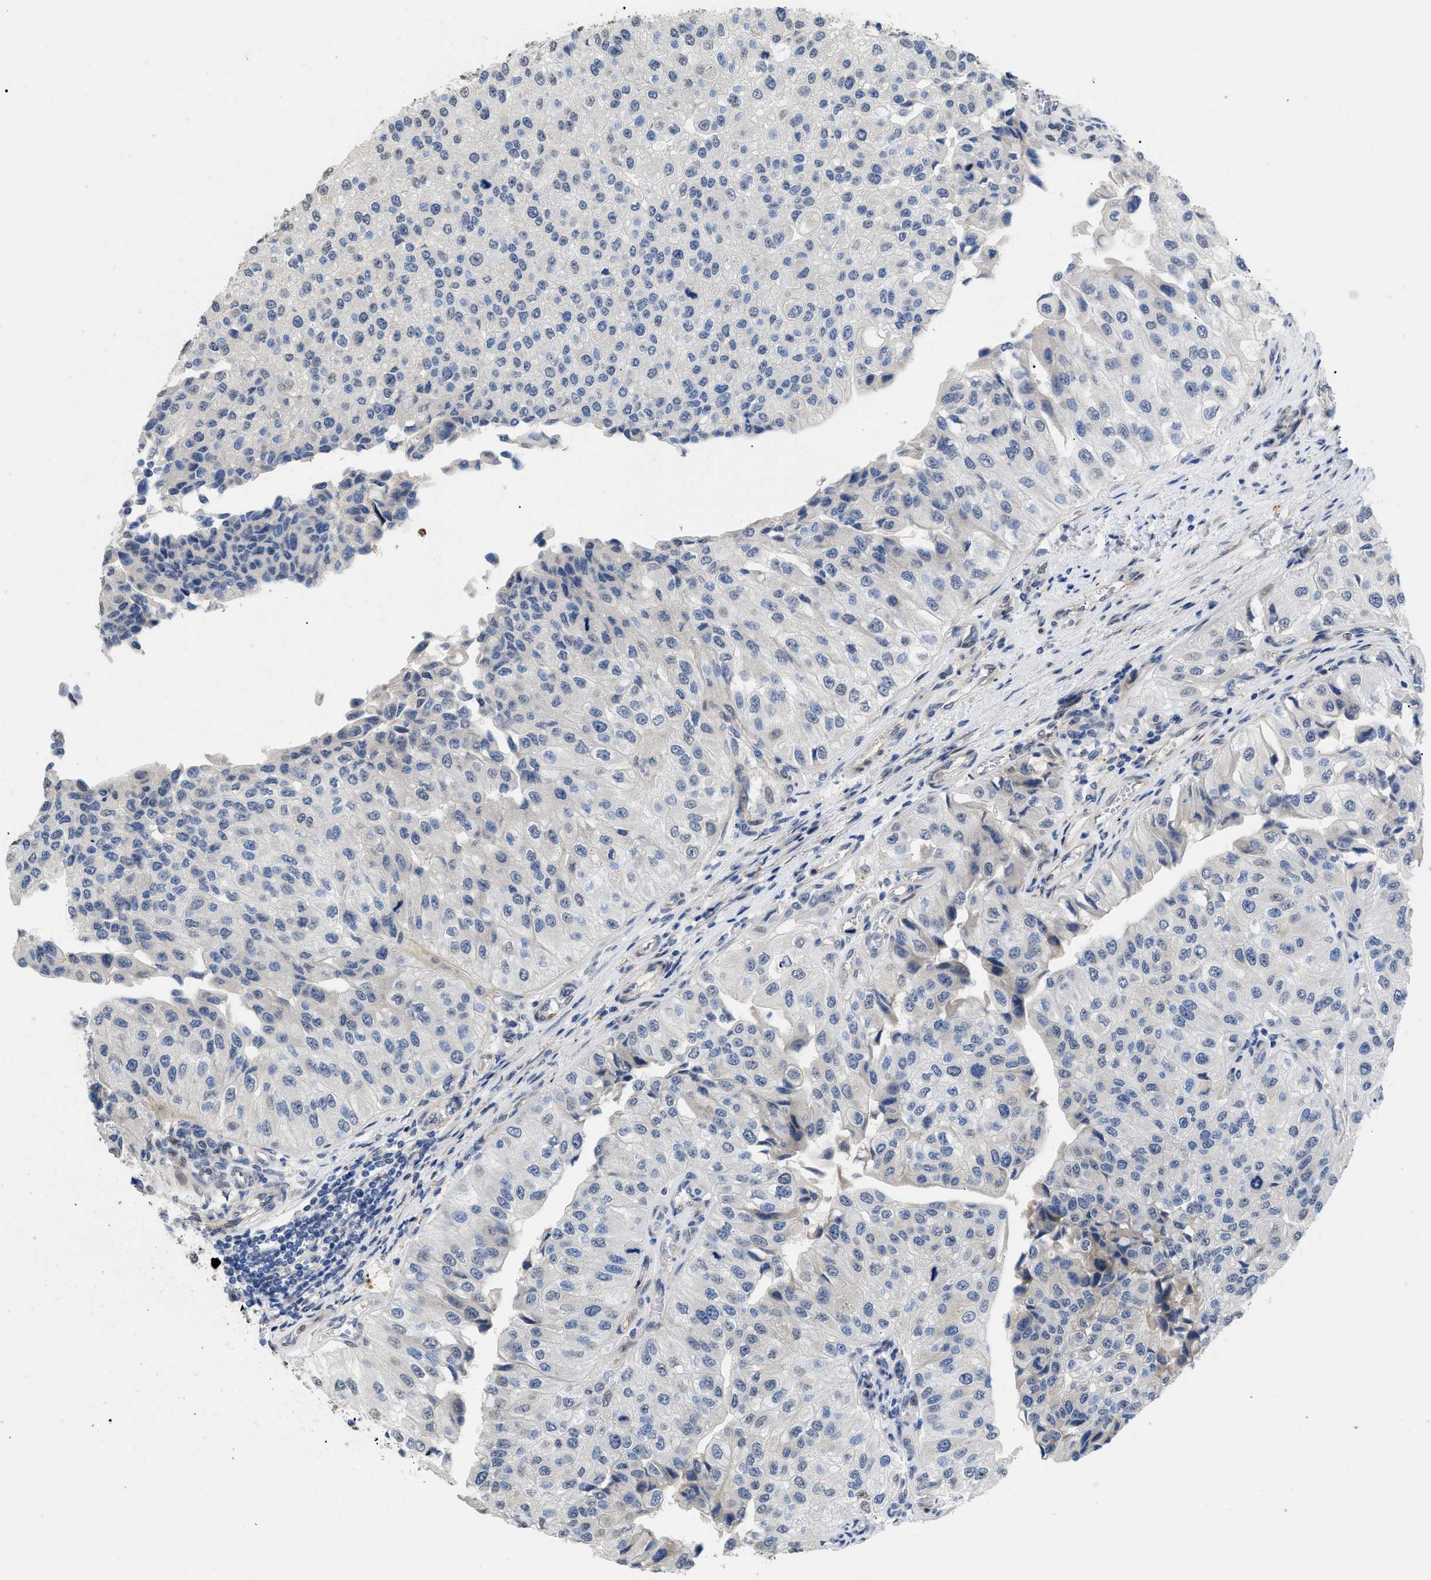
{"staining": {"intensity": "negative", "quantity": "none", "location": "none"}, "tissue": "urothelial cancer", "cell_type": "Tumor cells", "image_type": "cancer", "snomed": [{"axis": "morphology", "description": "Urothelial carcinoma, High grade"}, {"axis": "topography", "description": "Kidney"}, {"axis": "topography", "description": "Urinary bladder"}], "caption": "A high-resolution image shows immunohistochemistry staining of urothelial carcinoma (high-grade), which displays no significant positivity in tumor cells.", "gene": "SFXN5", "patient": {"sex": "male", "age": 77}}